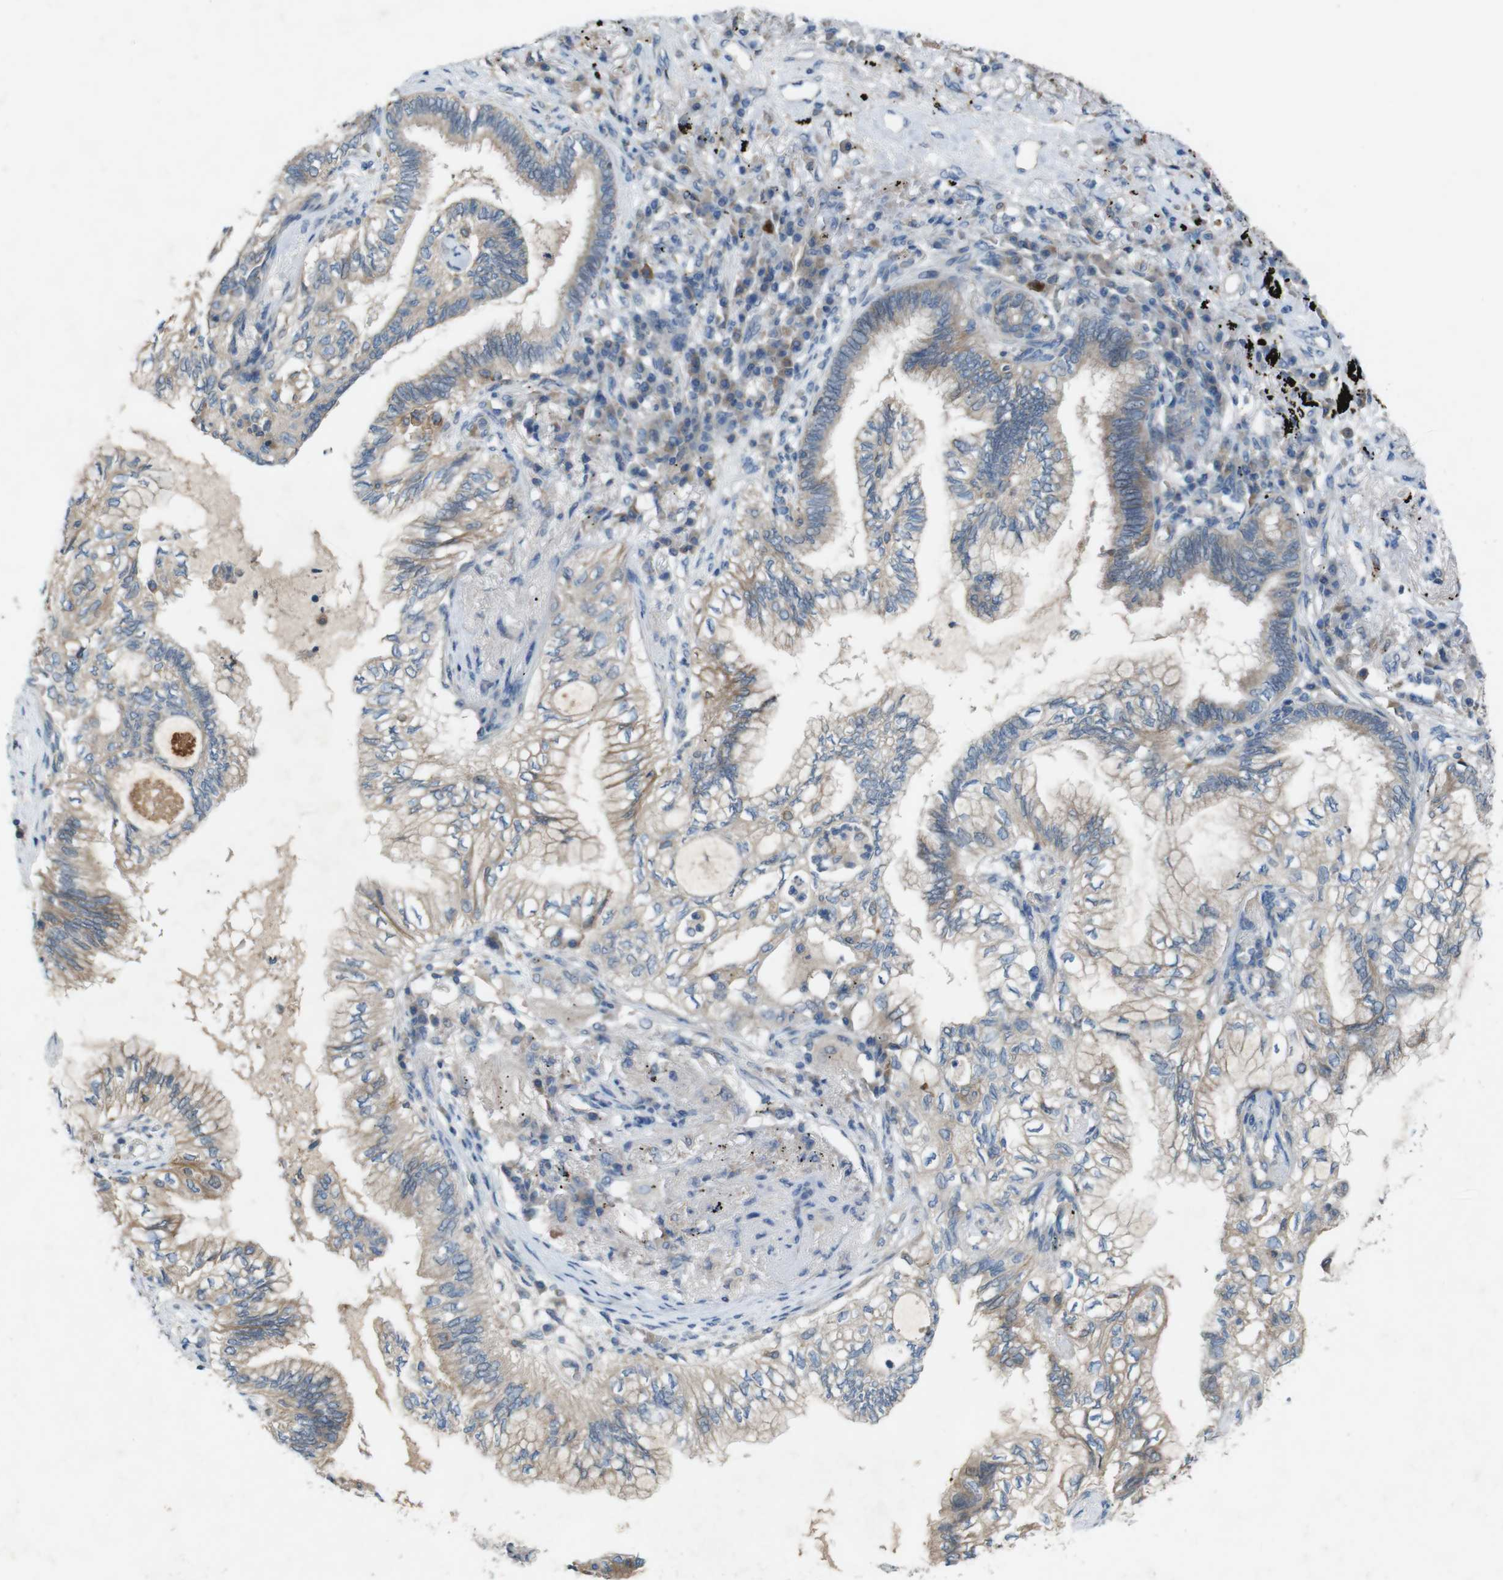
{"staining": {"intensity": "weak", "quantity": ">75%", "location": "cytoplasmic/membranous"}, "tissue": "lung cancer", "cell_type": "Tumor cells", "image_type": "cancer", "snomed": [{"axis": "morphology", "description": "Normal tissue, NOS"}, {"axis": "morphology", "description": "Adenocarcinoma, NOS"}, {"axis": "topography", "description": "Bronchus"}, {"axis": "topography", "description": "Lung"}], "caption": "The histopathology image exhibits immunohistochemical staining of lung adenocarcinoma. There is weak cytoplasmic/membranous staining is identified in approximately >75% of tumor cells.", "gene": "MOGAT3", "patient": {"sex": "female", "age": 70}}